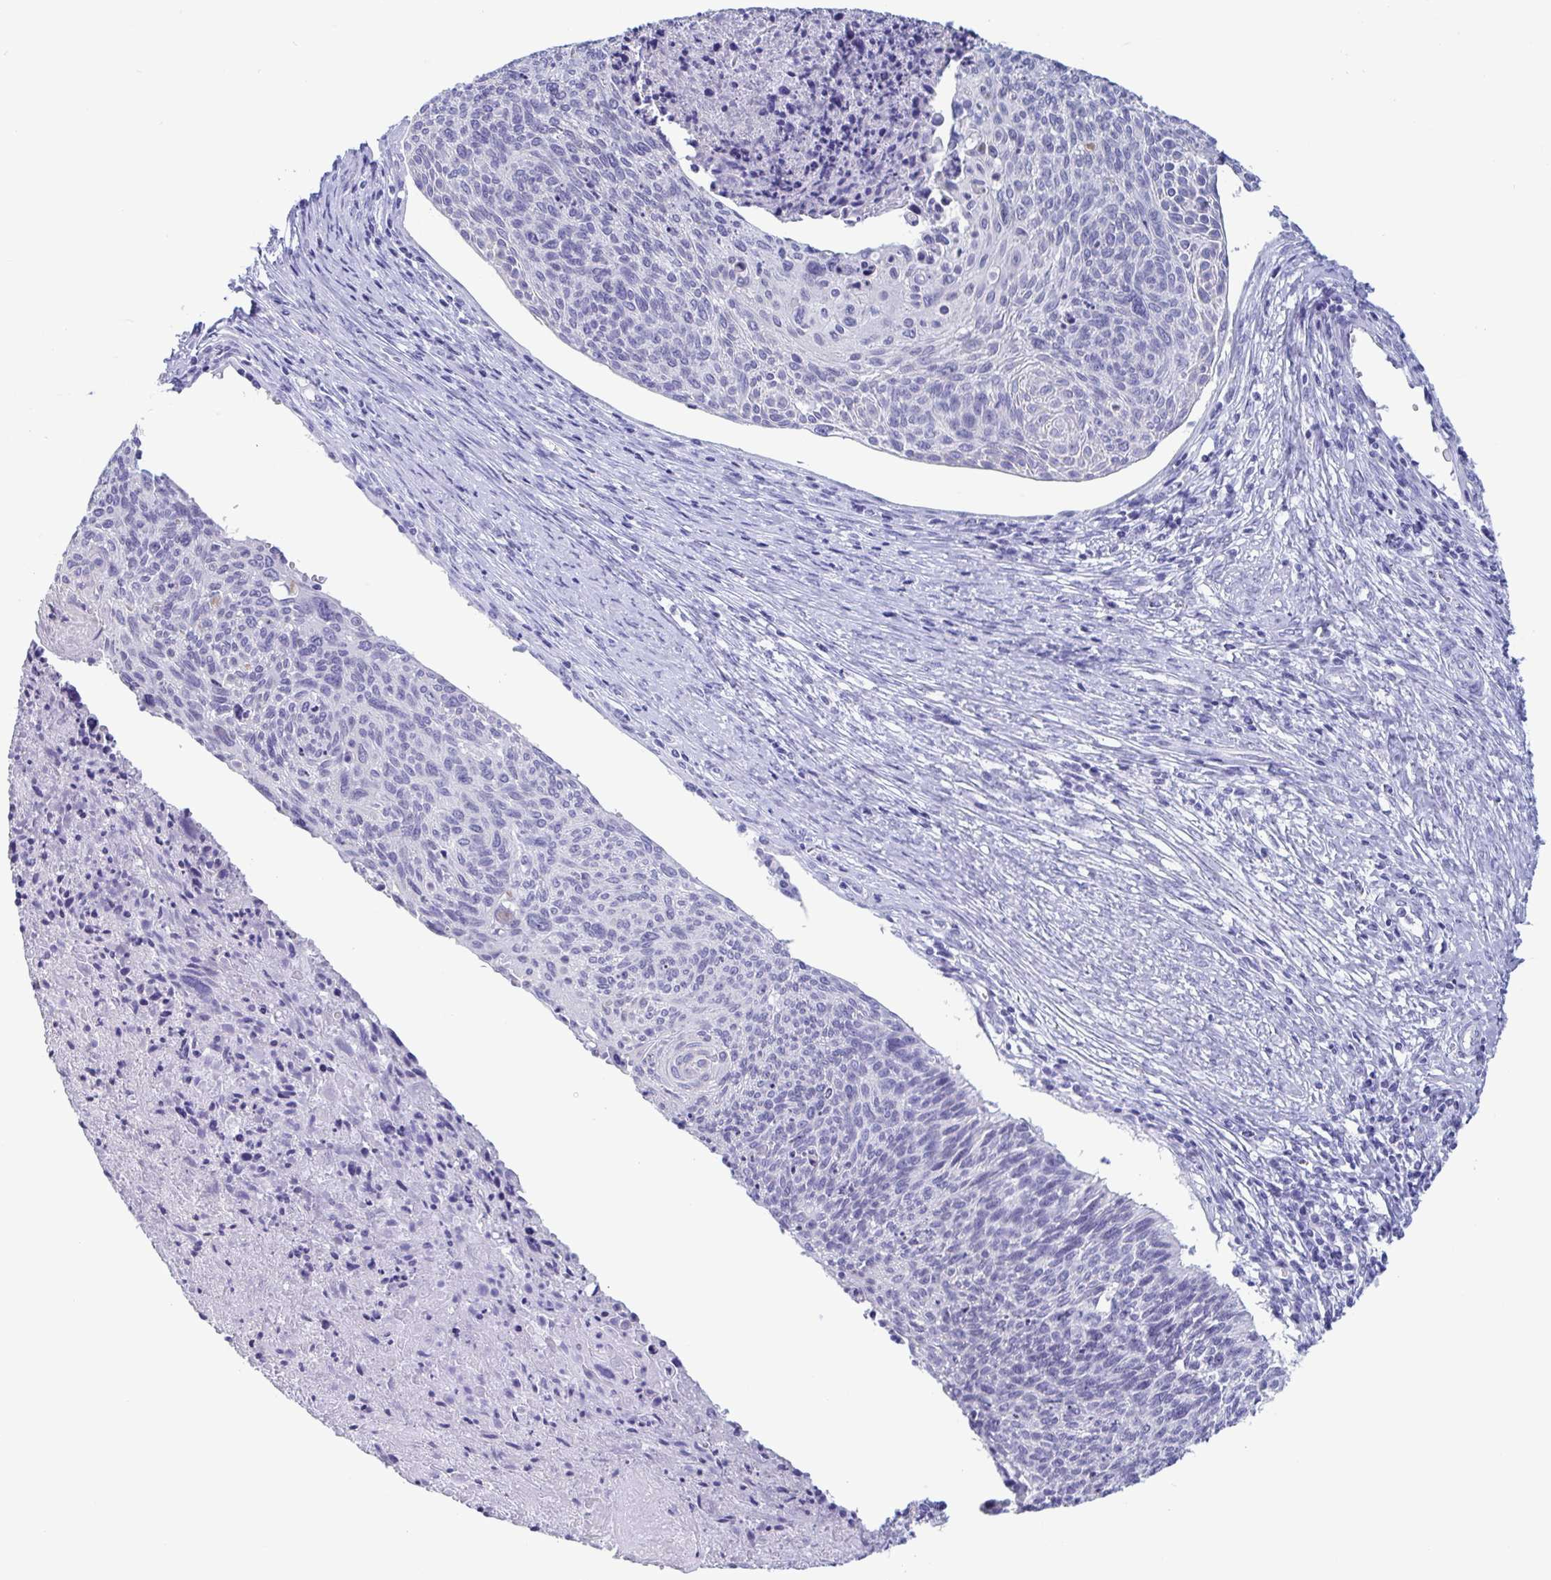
{"staining": {"intensity": "negative", "quantity": "none", "location": "none"}, "tissue": "cervical cancer", "cell_type": "Tumor cells", "image_type": "cancer", "snomed": [{"axis": "morphology", "description": "Squamous cell carcinoma, NOS"}, {"axis": "topography", "description": "Cervix"}], "caption": "This photomicrograph is of cervical squamous cell carcinoma stained with immunohistochemistry (IHC) to label a protein in brown with the nuclei are counter-stained blue. There is no staining in tumor cells. (Stains: DAB immunohistochemistry with hematoxylin counter stain, Microscopy: brightfield microscopy at high magnification).", "gene": "CDX4", "patient": {"sex": "female", "age": 49}}